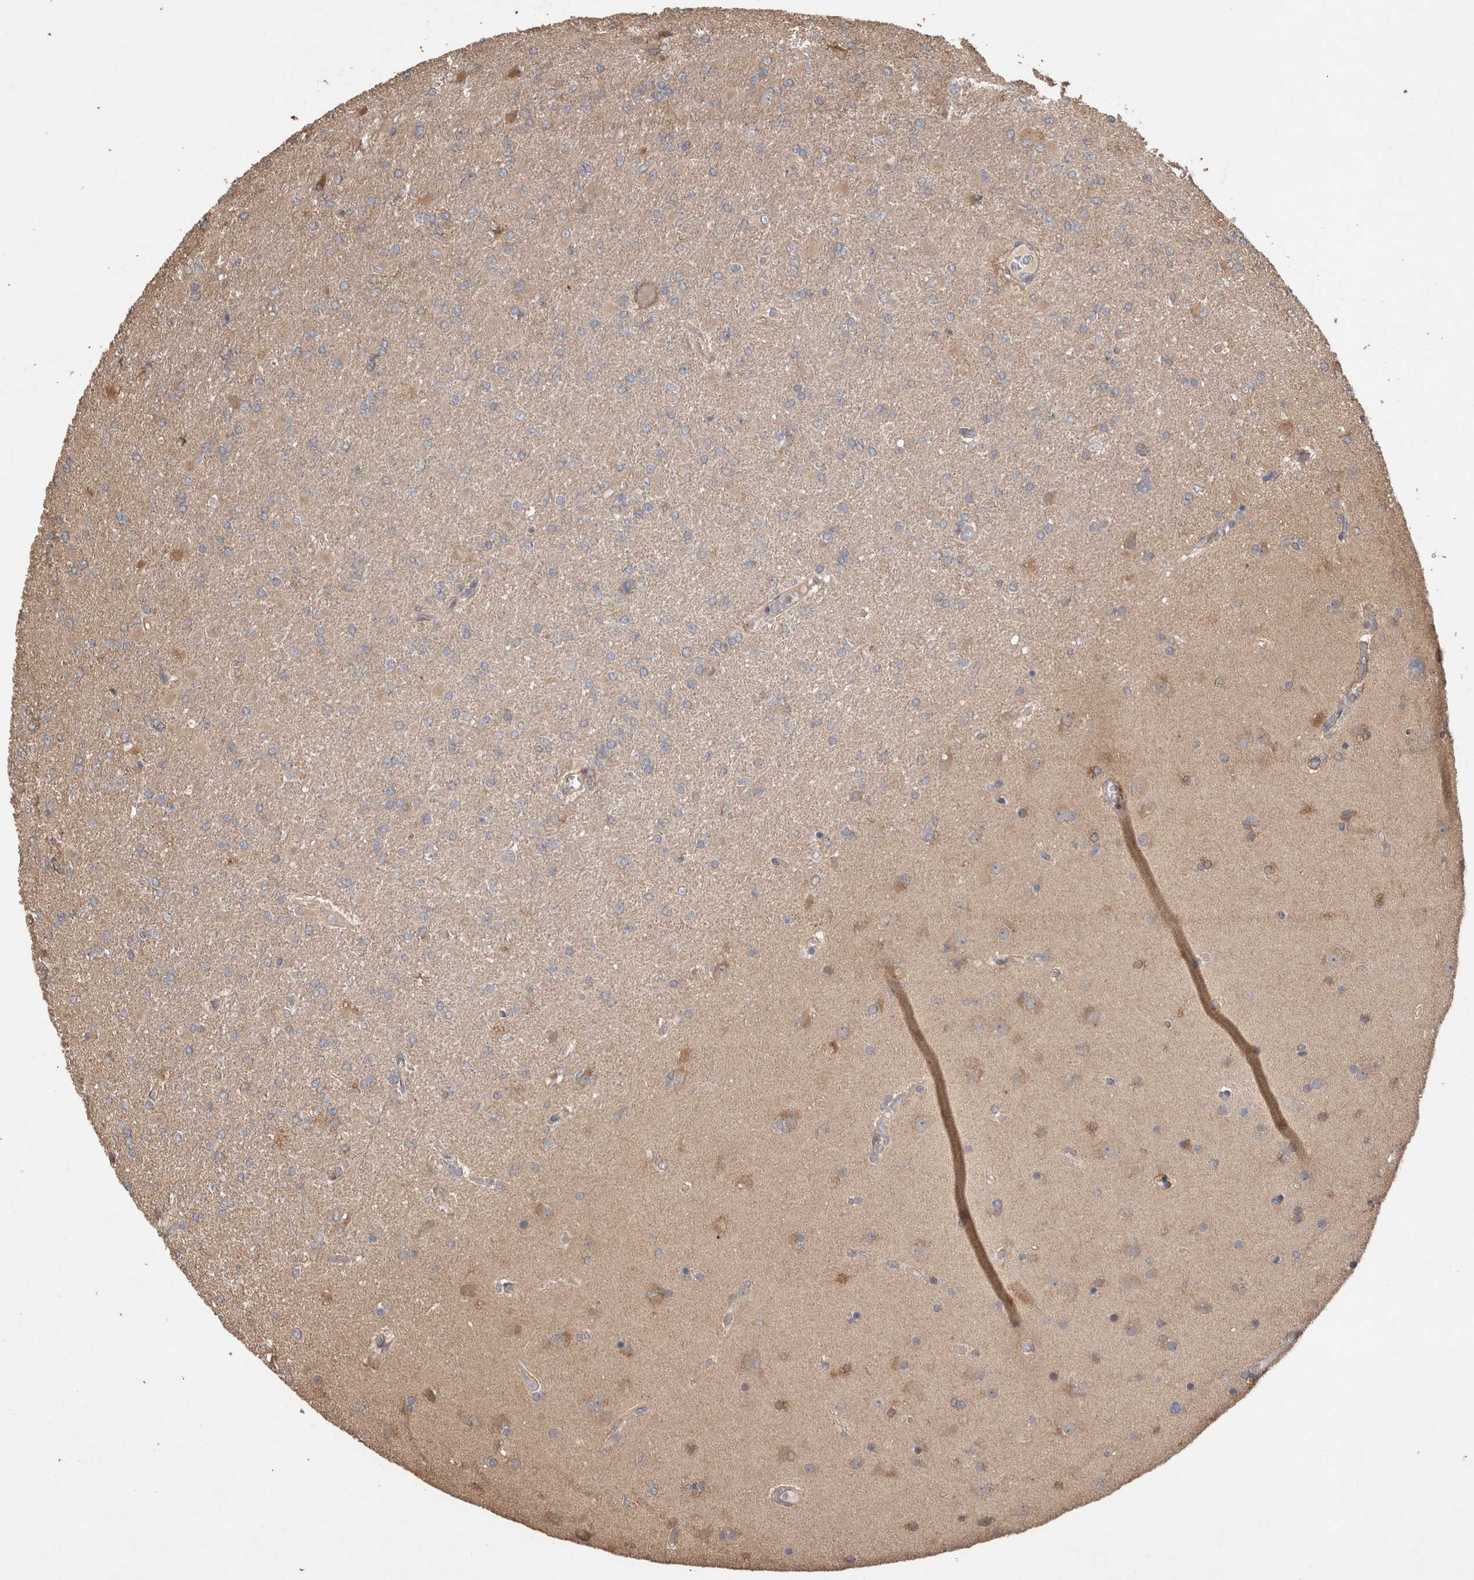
{"staining": {"intensity": "weak", "quantity": "<25%", "location": "cytoplasmic/membranous"}, "tissue": "glioma", "cell_type": "Tumor cells", "image_type": "cancer", "snomed": [{"axis": "morphology", "description": "Glioma, malignant, High grade"}, {"axis": "topography", "description": "Cerebral cortex"}], "caption": "Tumor cells show no significant positivity in glioma.", "gene": "TRIM5", "patient": {"sex": "female", "age": 36}}